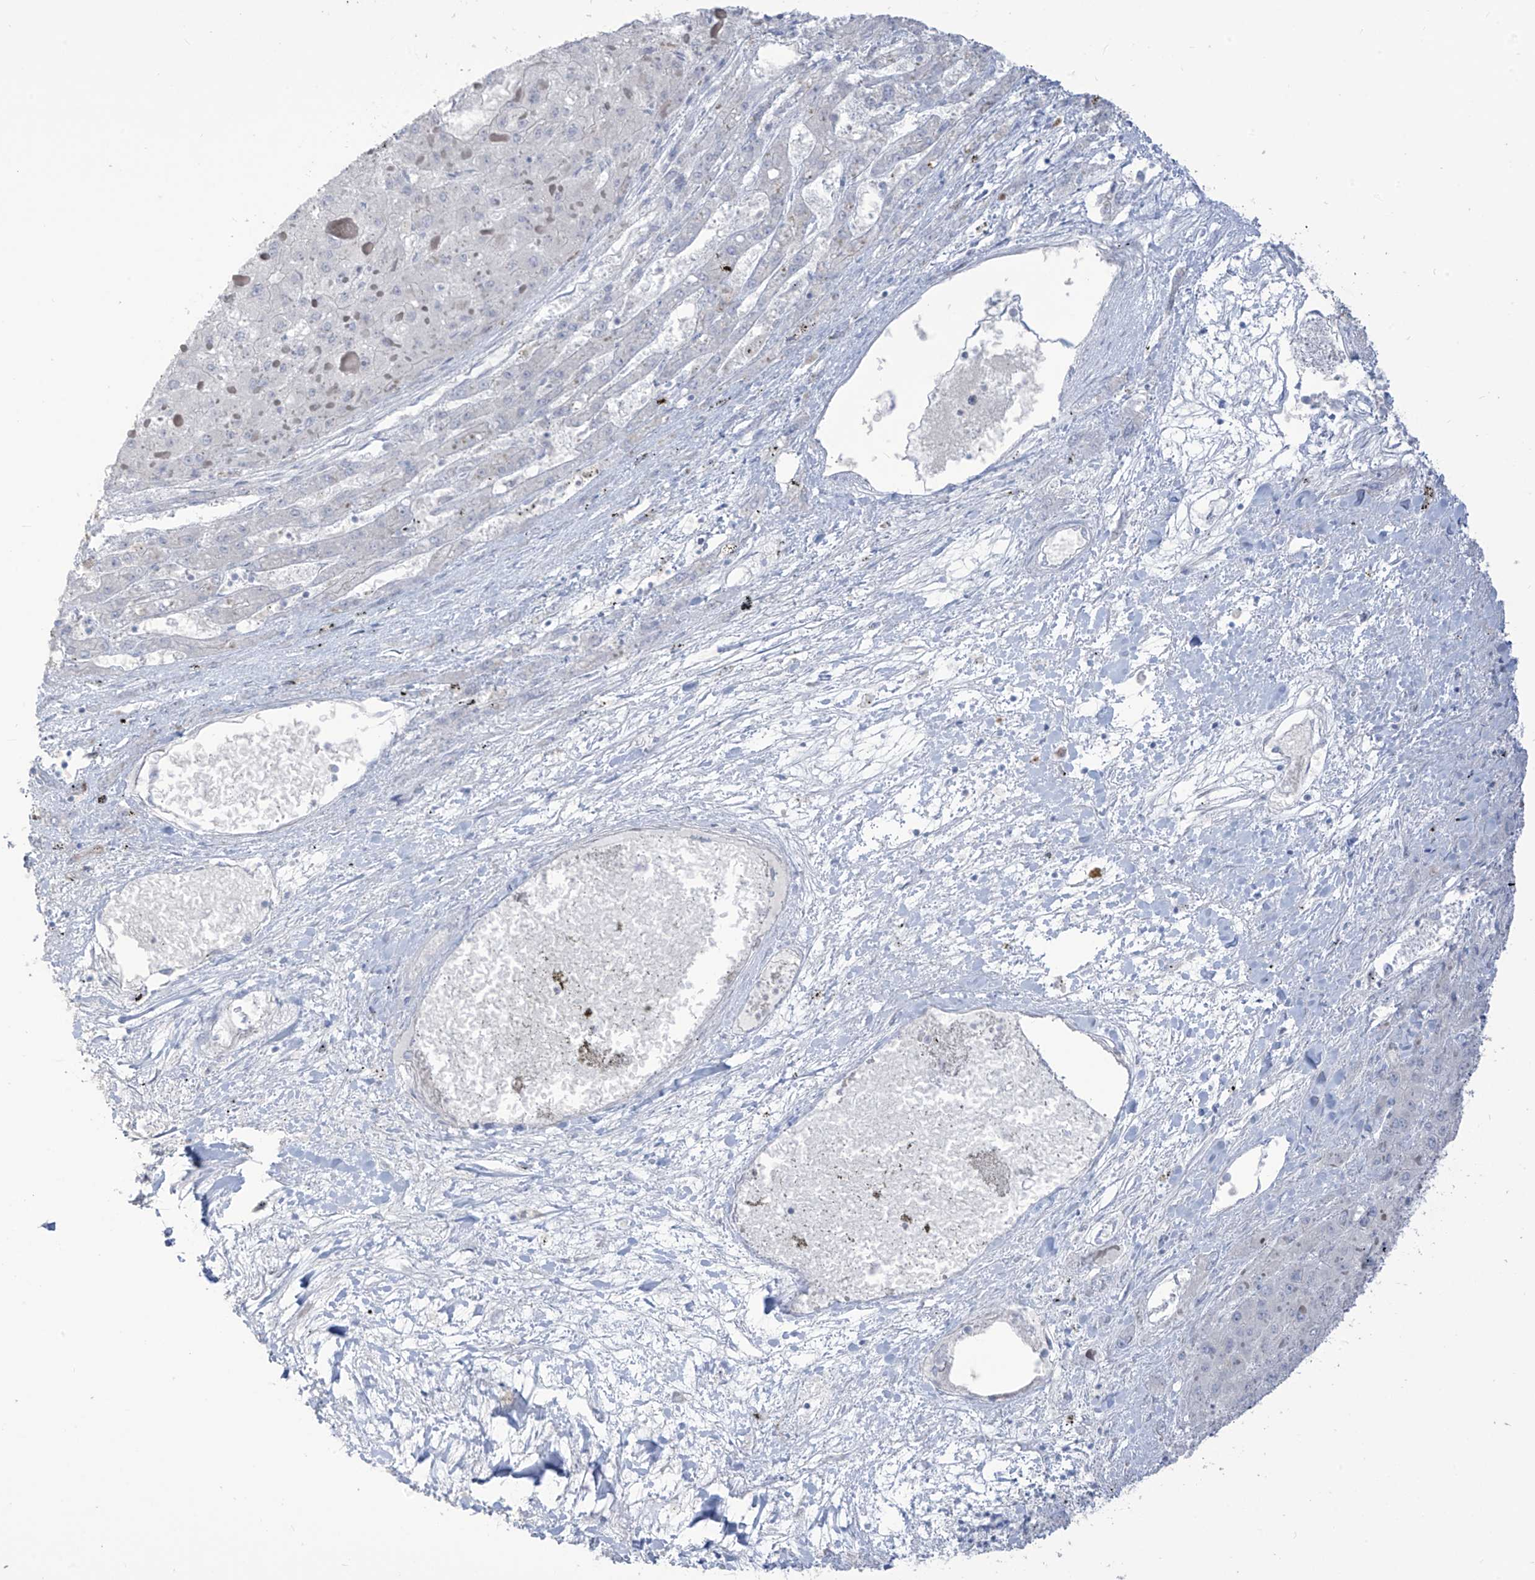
{"staining": {"intensity": "negative", "quantity": "none", "location": "none"}, "tissue": "liver cancer", "cell_type": "Tumor cells", "image_type": "cancer", "snomed": [{"axis": "morphology", "description": "Carcinoma, Hepatocellular, NOS"}, {"axis": "topography", "description": "Liver"}], "caption": "The histopathology image exhibits no staining of tumor cells in liver hepatocellular carcinoma.", "gene": "ASPRV1", "patient": {"sex": "female", "age": 73}}